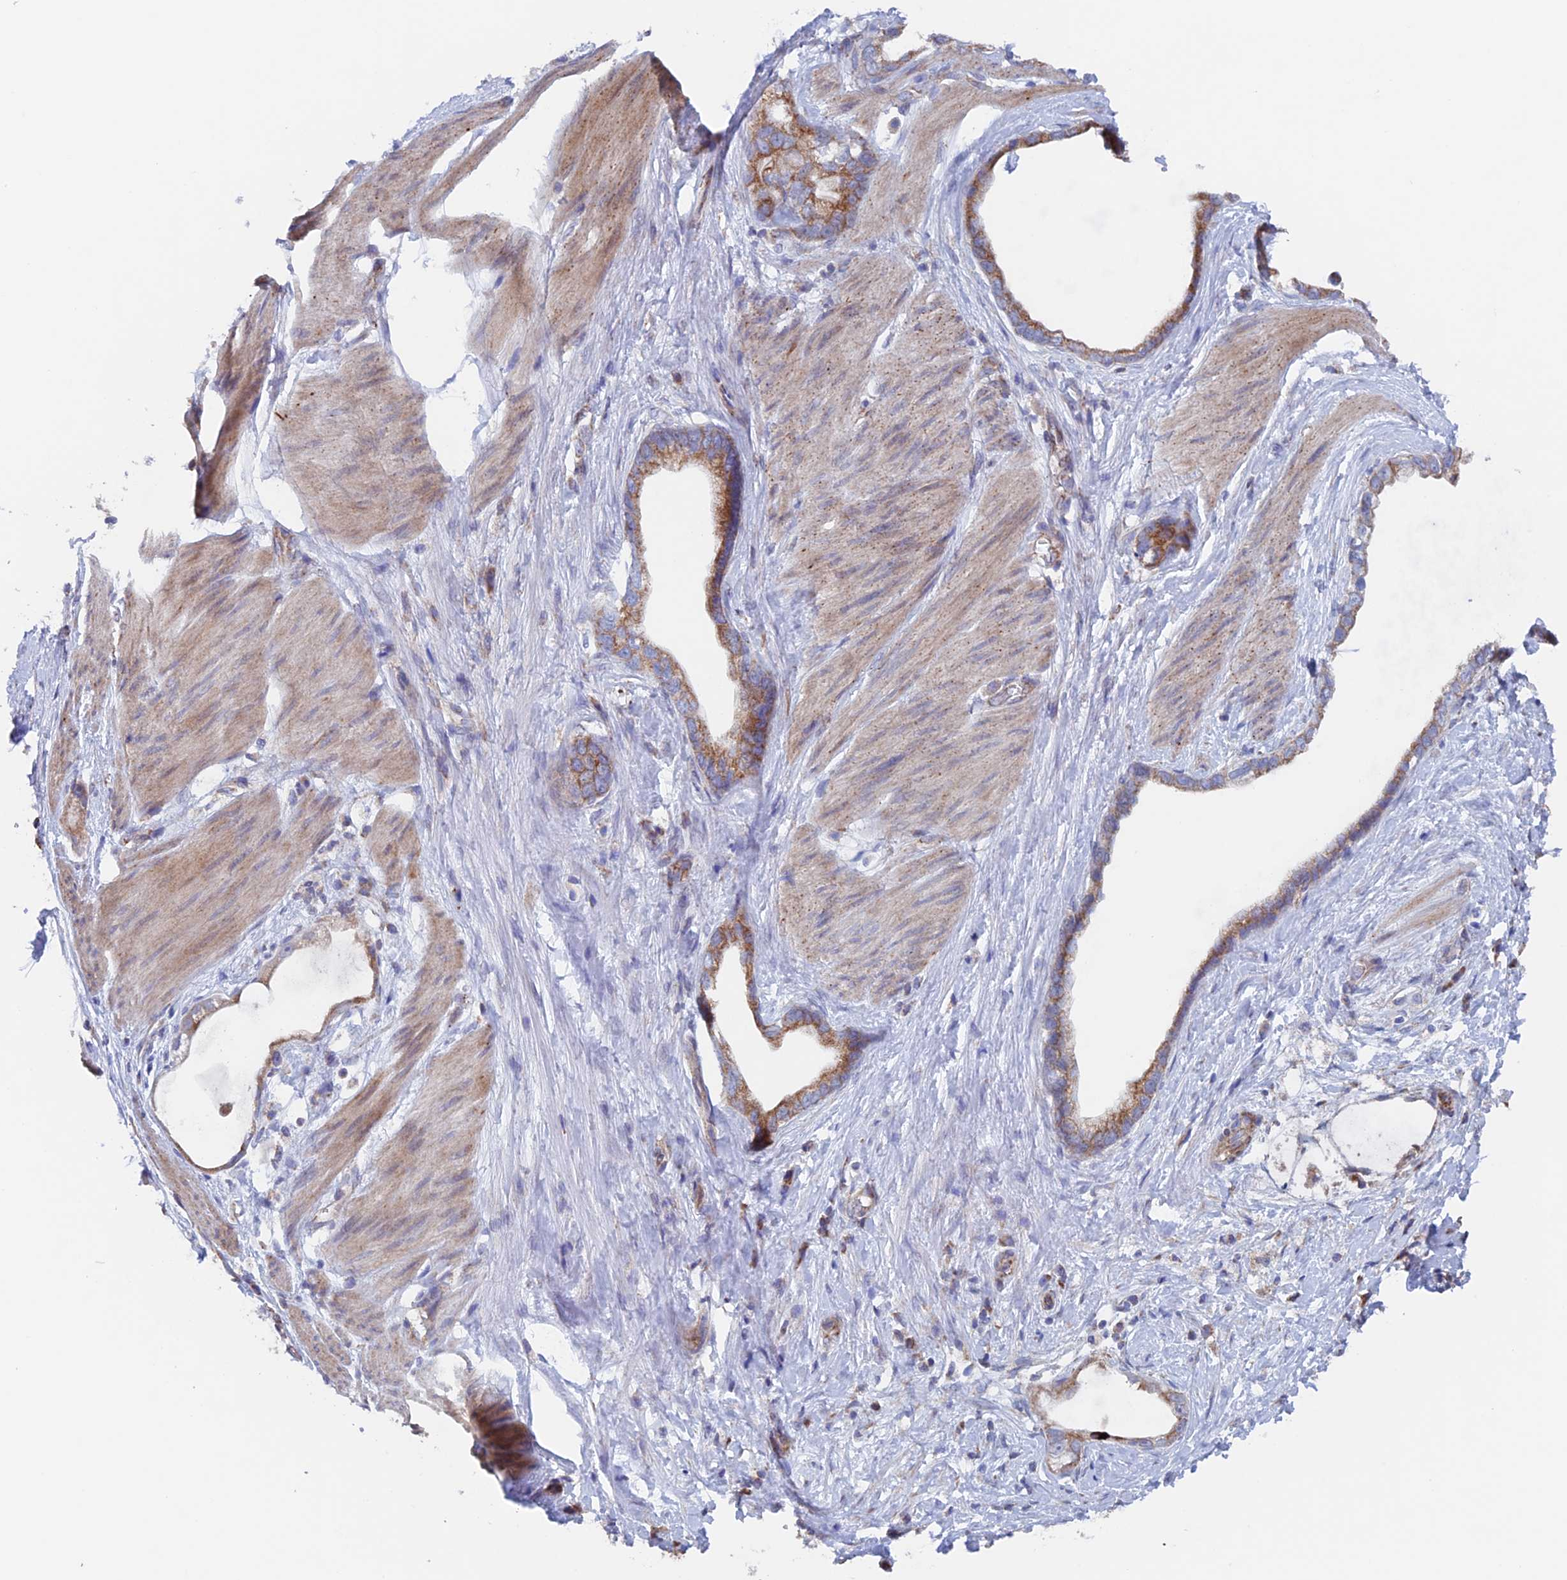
{"staining": {"intensity": "moderate", "quantity": ">75%", "location": "cytoplasmic/membranous"}, "tissue": "stomach cancer", "cell_type": "Tumor cells", "image_type": "cancer", "snomed": [{"axis": "morphology", "description": "Adenocarcinoma, NOS"}, {"axis": "topography", "description": "Stomach"}], "caption": "DAB (3,3'-diaminobenzidine) immunohistochemical staining of human adenocarcinoma (stomach) shows moderate cytoplasmic/membranous protein positivity in about >75% of tumor cells. (IHC, brightfield microscopy, high magnification).", "gene": "MRPL1", "patient": {"sex": "male", "age": 55}}